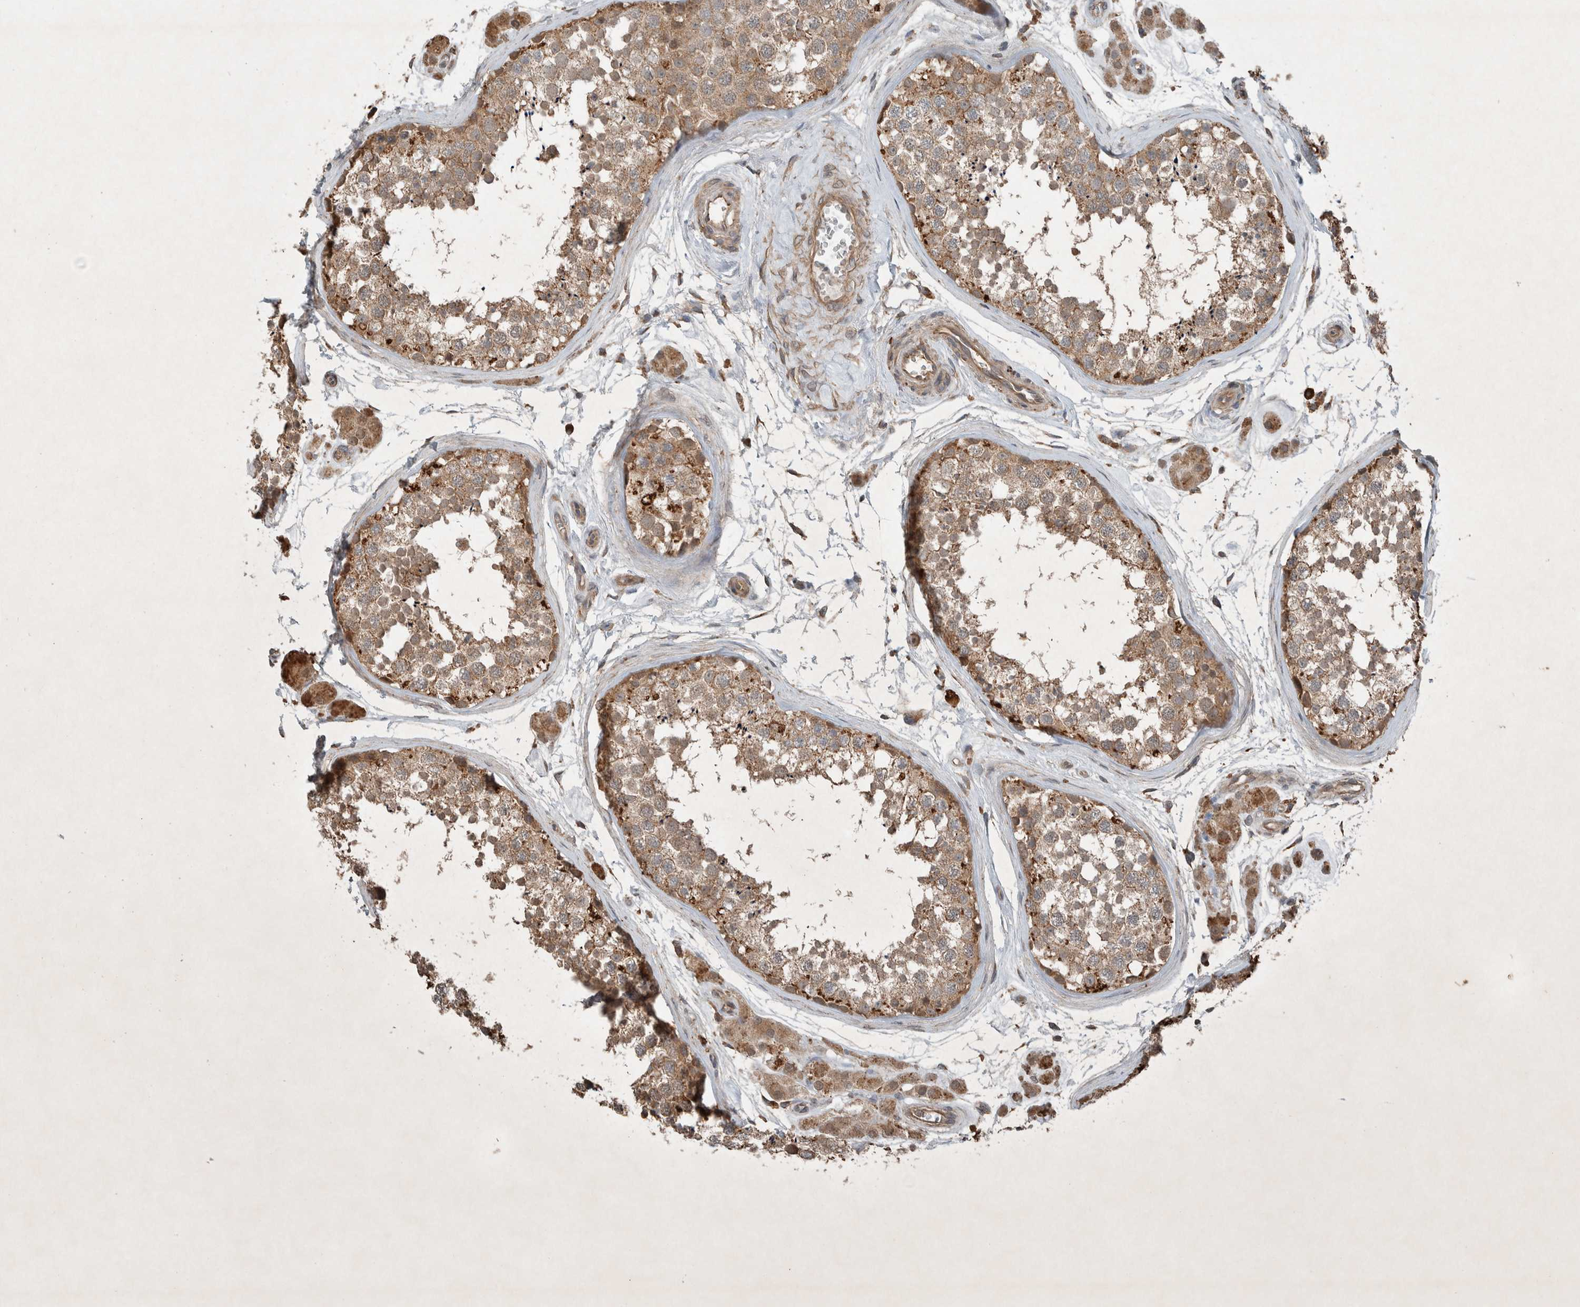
{"staining": {"intensity": "moderate", "quantity": ">75%", "location": "cytoplasmic/membranous"}, "tissue": "testis", "cell_type": "Cells in seminiferous ducts", "image_type": "normal", "snomed": [{"axis": "morphology", "description": "Normal tissue, NOS"}, {"axis": "topography", "description": "Testis"}], "caption": "Testis stained with IHC shows moderate cytoplasmic/membranous positivity in about >75% of cells in seminiferous ducts.", "gene": "KLK14", "patient": {"sex": "male", "age": 56}}